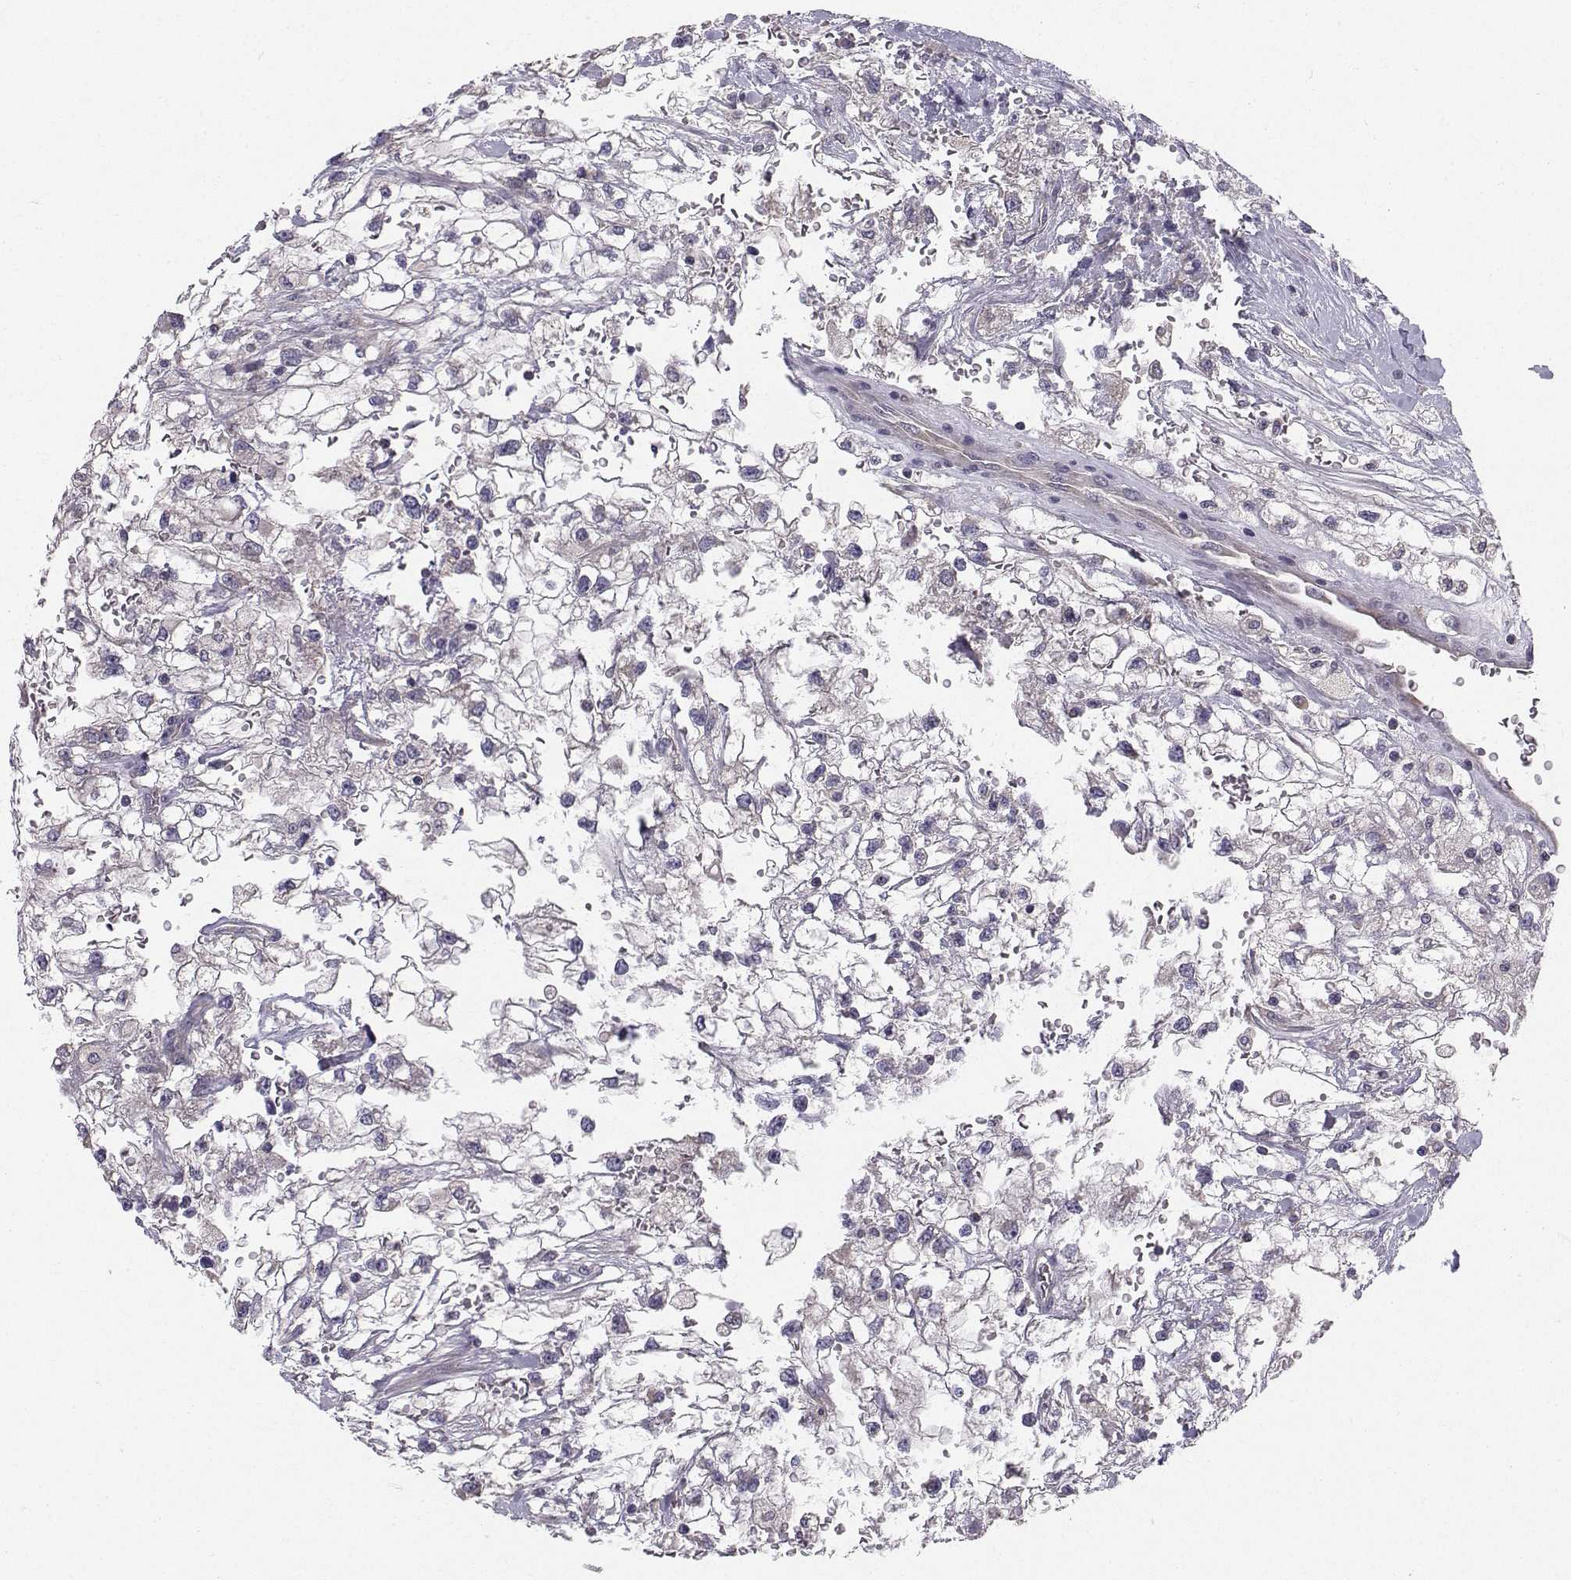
{"staining": {"intensity": "negative", "quantity": "none", "location": "none"}, "tissue": "renal cancer", "cell_type": "Tumor cells", "image_type": "cancer", "snomed": [{"axis": "morphology", "description": "Adenocarcinoma, NOS"}, {"axis": "topography", "description": "Kidney"}], "caption": "Tumor cells are negative for protein expression in human renal cancer.", "gene": "PEX5L", "patient": {"sex": "male", "age": 59}}